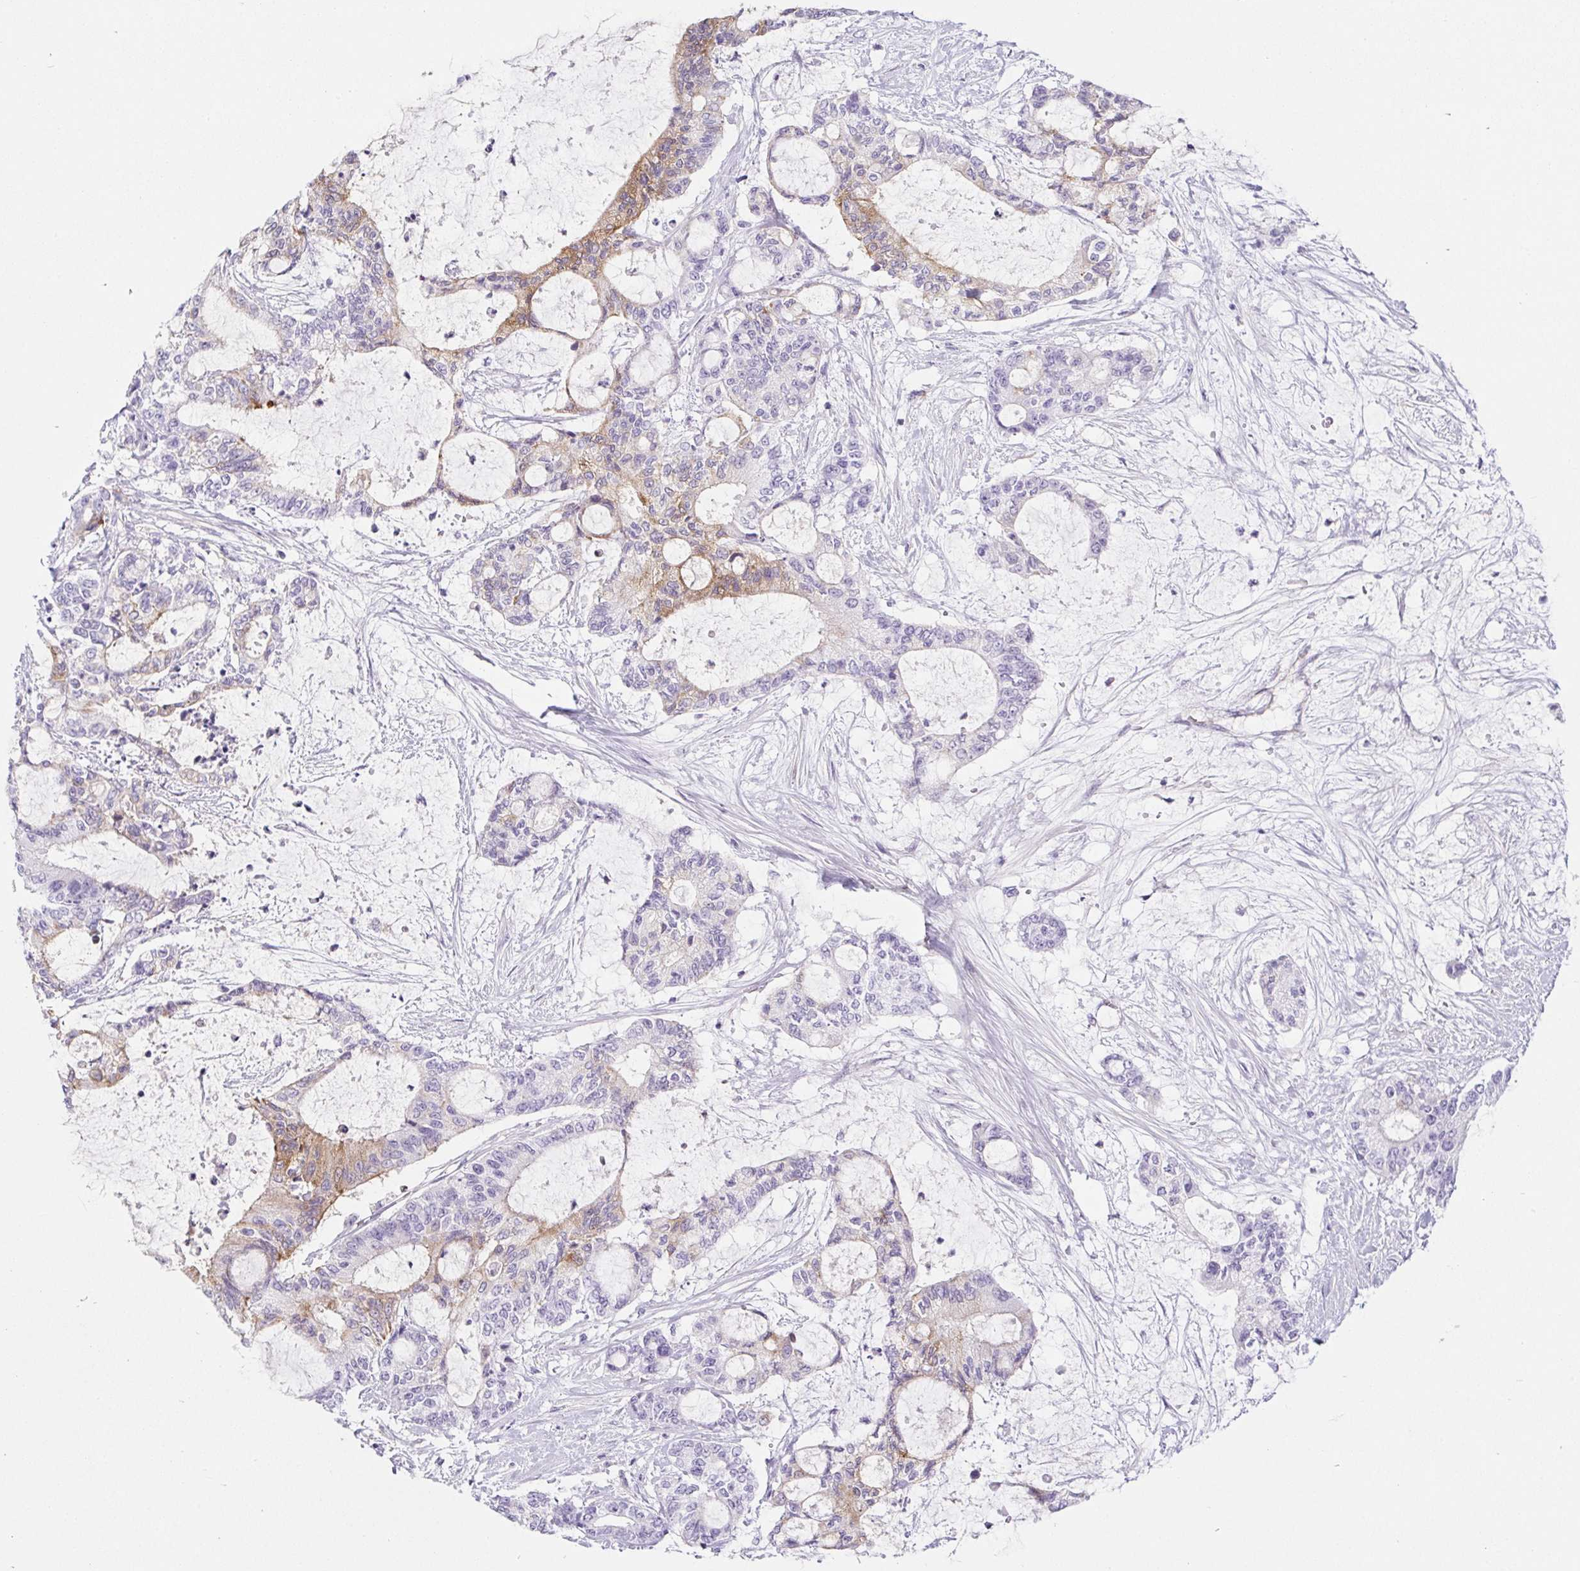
{"staining": {"intensity": "moderate", "quantity": "25%-75%", "location": "cytoplasmic/membranous"}, "tissue": "liver cancer", "cell_type": "Tumor cells", "image_type": "cancer", "snomed": [{"axis": "morphology", "description": "Normal tissue, NOS"}, {"axis": "morphology", "description": "Cholangiocarcinoma"}, {"axis": "topography", "description": "Liver"}, {"axis": "topography", "description": "Peripheral nerve tissue"}], "caption": "A photomicrograph showing moderate cytoplasmic/membranous expression in approximately 25%-75% of tumor cells in liver cancer (cholangiocarcinoma), as visualized by brown immunohistochemical staining.", "gene": "BCAS1", "patient": {"sex": "female", "age": 73}}